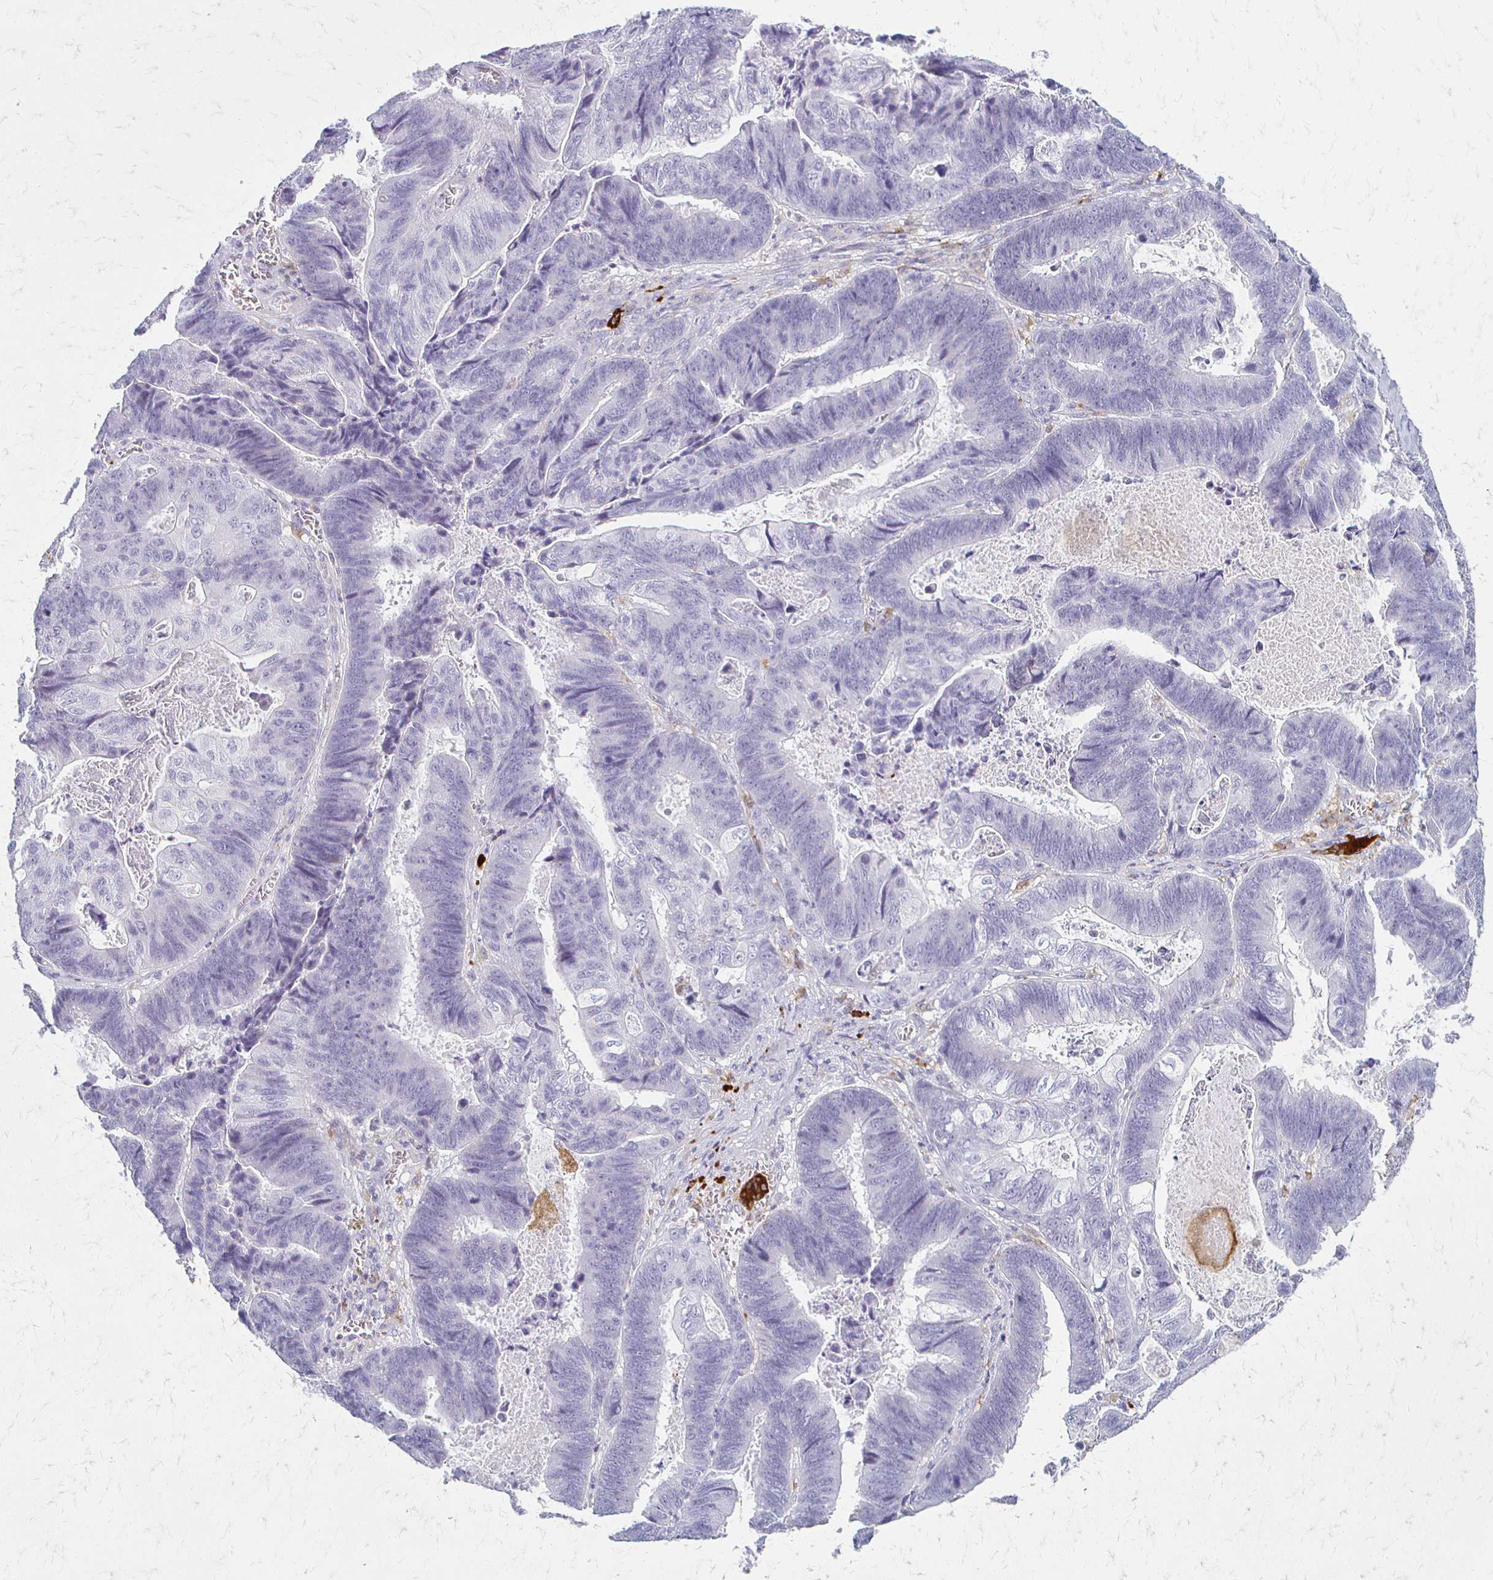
{"staining": {"intensity": "negative", "quantity": "none", "location": "none"}, "tissue": "lung cancer", "cell_type": "Tumor cells", "image_type": "cancer", "snomed": [{"axis": "morphology", "description": "Aneuploidy"}, {"axis": "morphology", "description": "Adenocarcinoma, NOS"}, {"axis": "morphology", "description": "Adenocarcinoma primary or metastatic"}, {"axis": "topography", "description": "Lung"}], "caption": "The micrograph demonstrates no staining of tumor cells in lung adenocarcinoma. (Brightfield microscopy of DAB (3,3'-diaminobenzidine) IHC at high magnification).", "gene": "ACP5", "patient": {"sex": "female", "age": 75}}